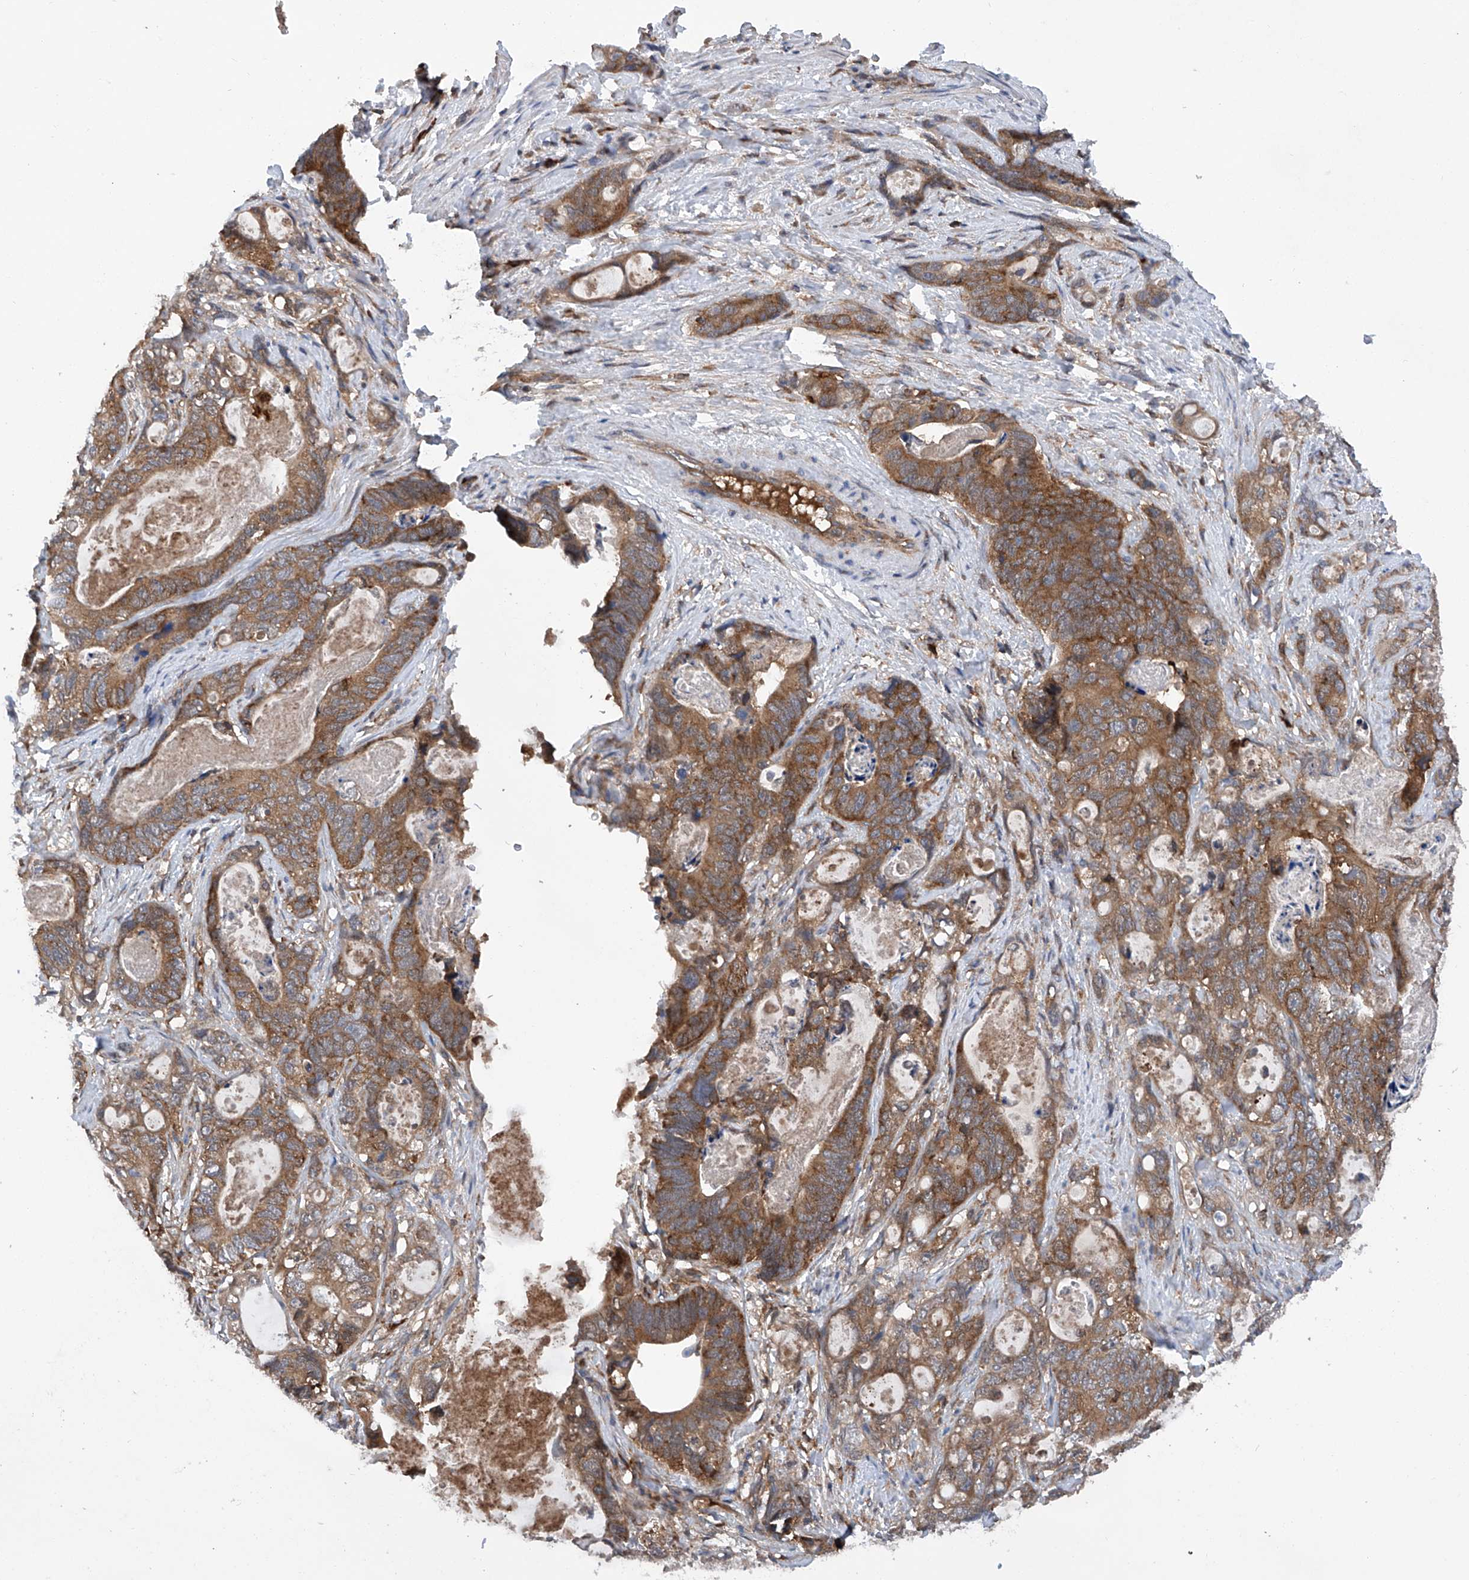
{"staining": {"intensity": "moderate", "quantity": ">75%", "location": "cytoplasmic/membranous"}, "tissue": "stomach cancer", "cell_type": "Tumor cells", "image_type": "cancer", "snomed": [{"axis": "morphology", "description": "Normal tissue, NOS"}, {"axis": "morphology", "description": "Adenocarcinoma, NOS"}, {"axis": "topography", "description": "Stomach"}], "caption": "A brown stain shows moderate cytoplasmic/membranous positivity of a protein in human adenocarcinoma (stomach) tumor cells.", "gene": "ASCC3", "patient": {"sex": "female", "age": 89}}